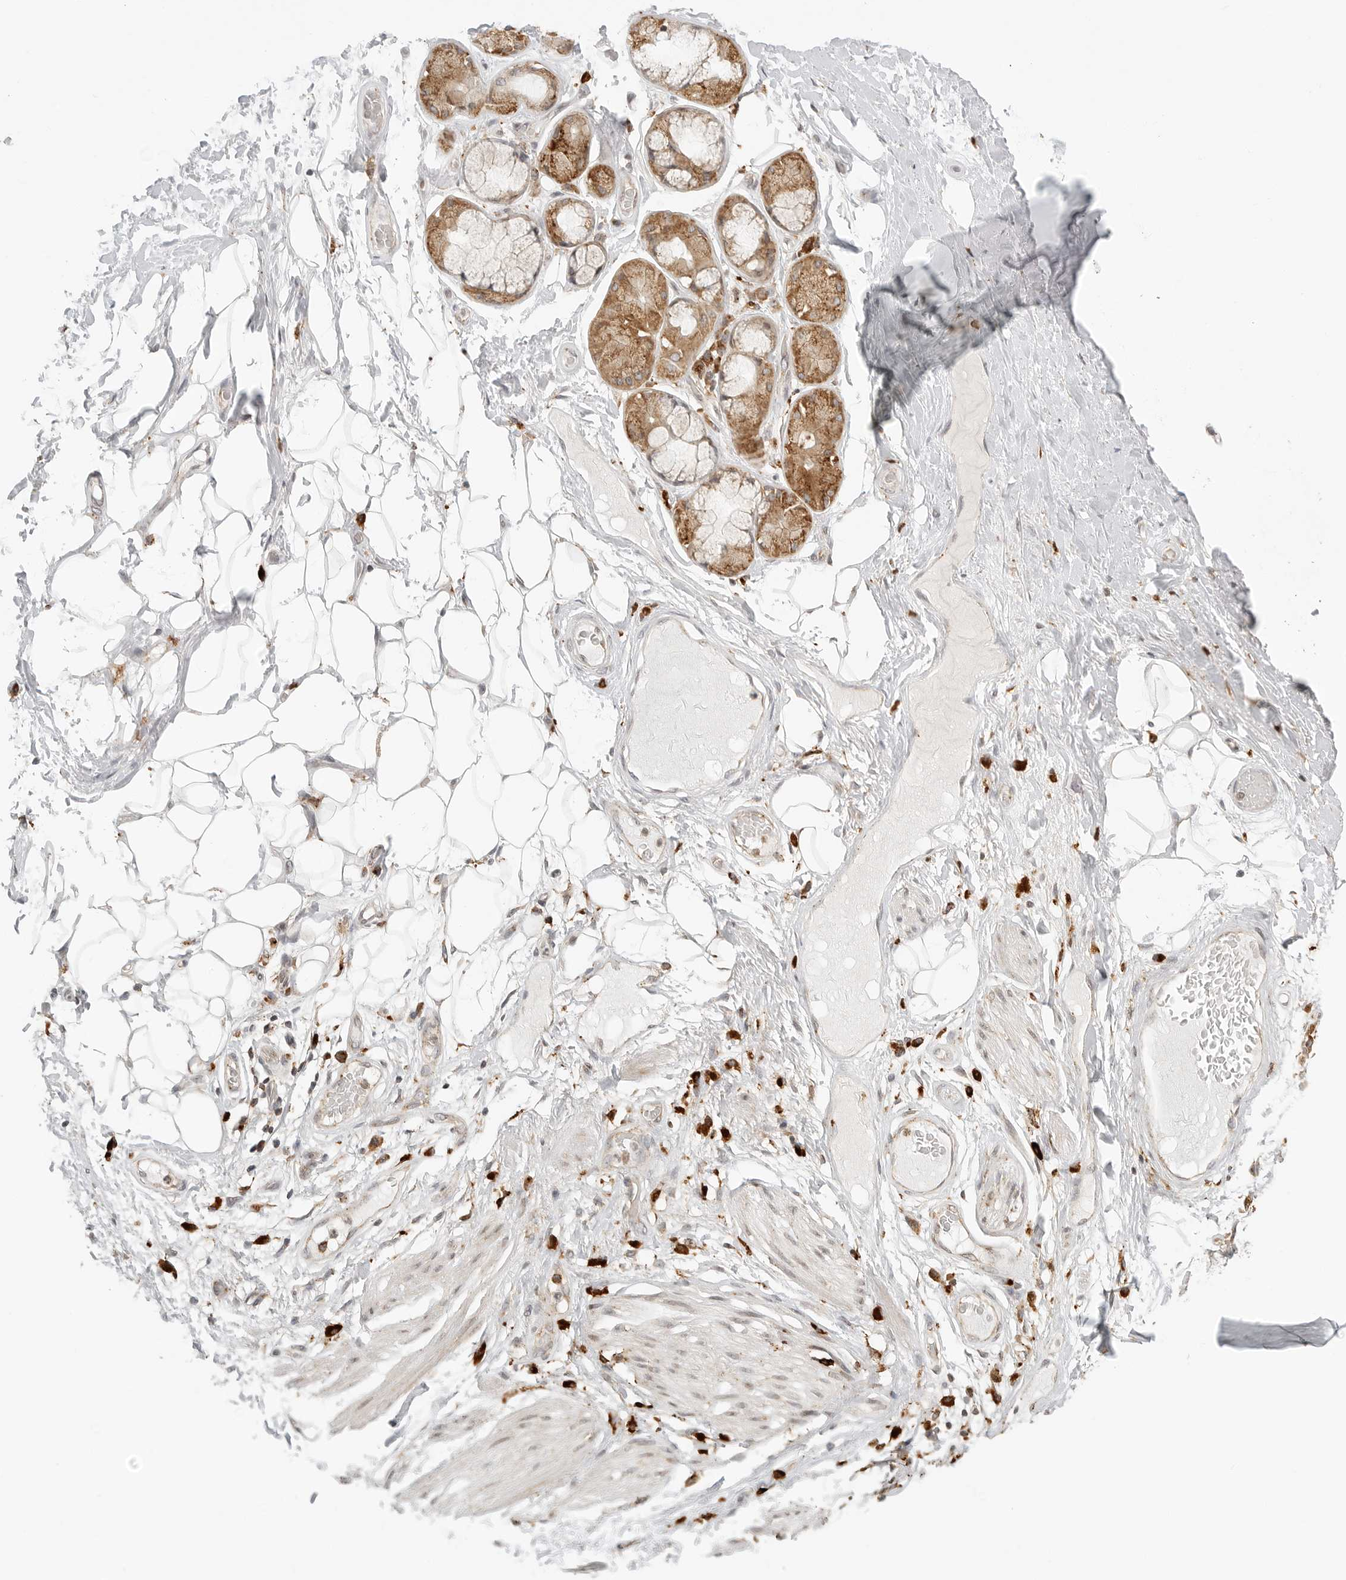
{"staining": {"intensity": "negative", "quantity": "none", "location": "none"}, "tissue": "adipose tissue", "cell_type": "Adipocytes", "image_type": "normal", "snomed": [{"axis": "morphology", "description": "Normal tissue, NOS"}, {"axis": "topography", "description": "Bronchus"}], "caption": "Immunohistochemistry (IHC) of normal human adipose tissue exhibits no staining in adipocytes. (Stains: DAB immunohistochemistry (IHC) with hematoxylin counter stain, Microscopy: brightfield microscopy at high magnification).", "gene": "IDUA", "patient": {"sex": "male", "age": 66}}